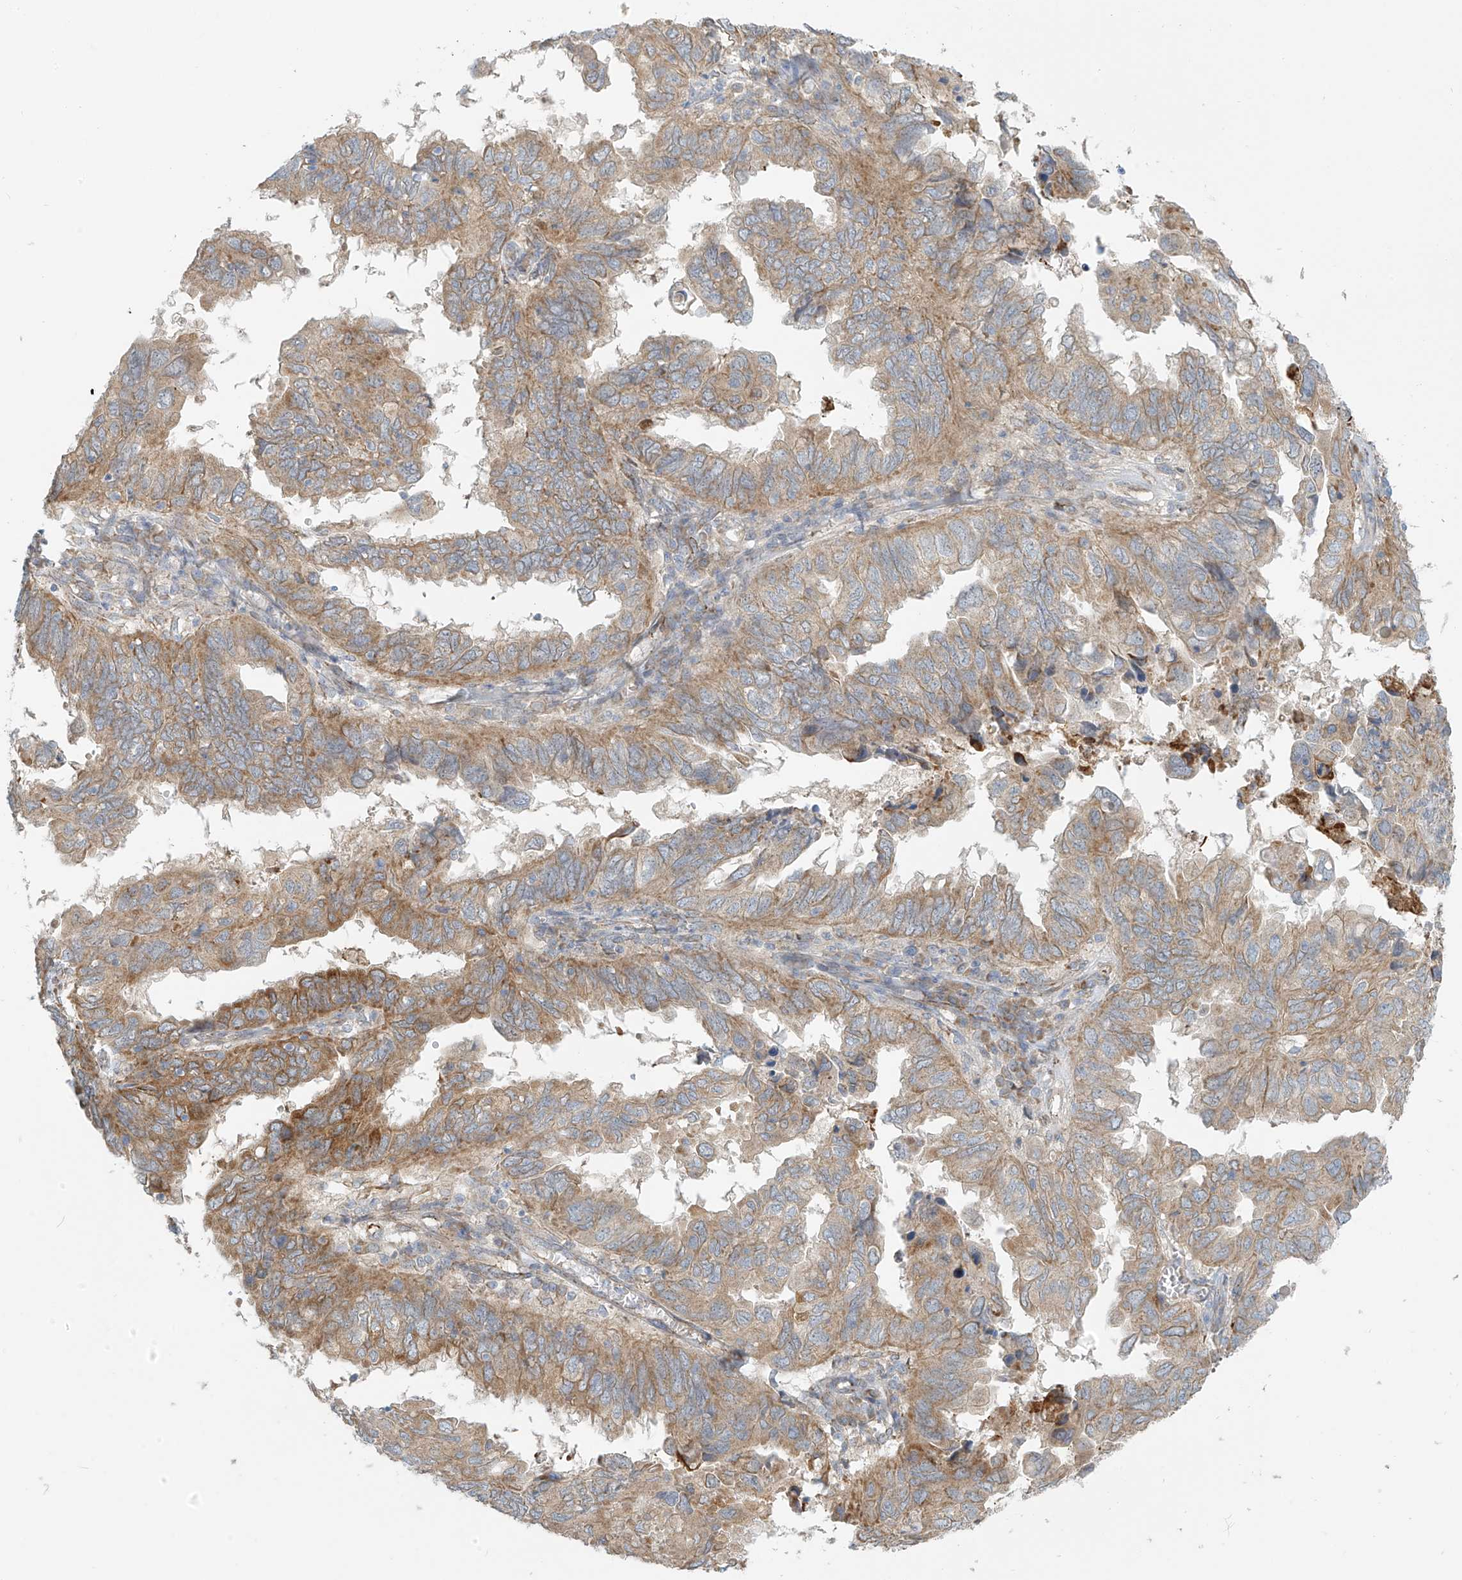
{"staining": {"intensity": "moderate", "quantity": ">75%", "location": "cytoplasmic/membranous"}, "tissue": "endometrial cancer", "cell_type": "Tumor cells", "image_type": "cancer", "snomed": [{"axis": "morphology", "description": "Adenocarcinoma, NOS"}, {"axis": "topography", "description": "Uterus"}], "caption": "IHC histopathology image of neoplastic tissue: human endometrial cancer (adenocarcinoma) stained using immunohistochemistry reveals medium levels of moderate protein expression localized specifically in the cytoplasmic/membranous of tumor cells, appearing as a cytoplasmic/membranous brown color.", "gene": "LZTS3", "patient": {"sex": "female", "age": 77}}